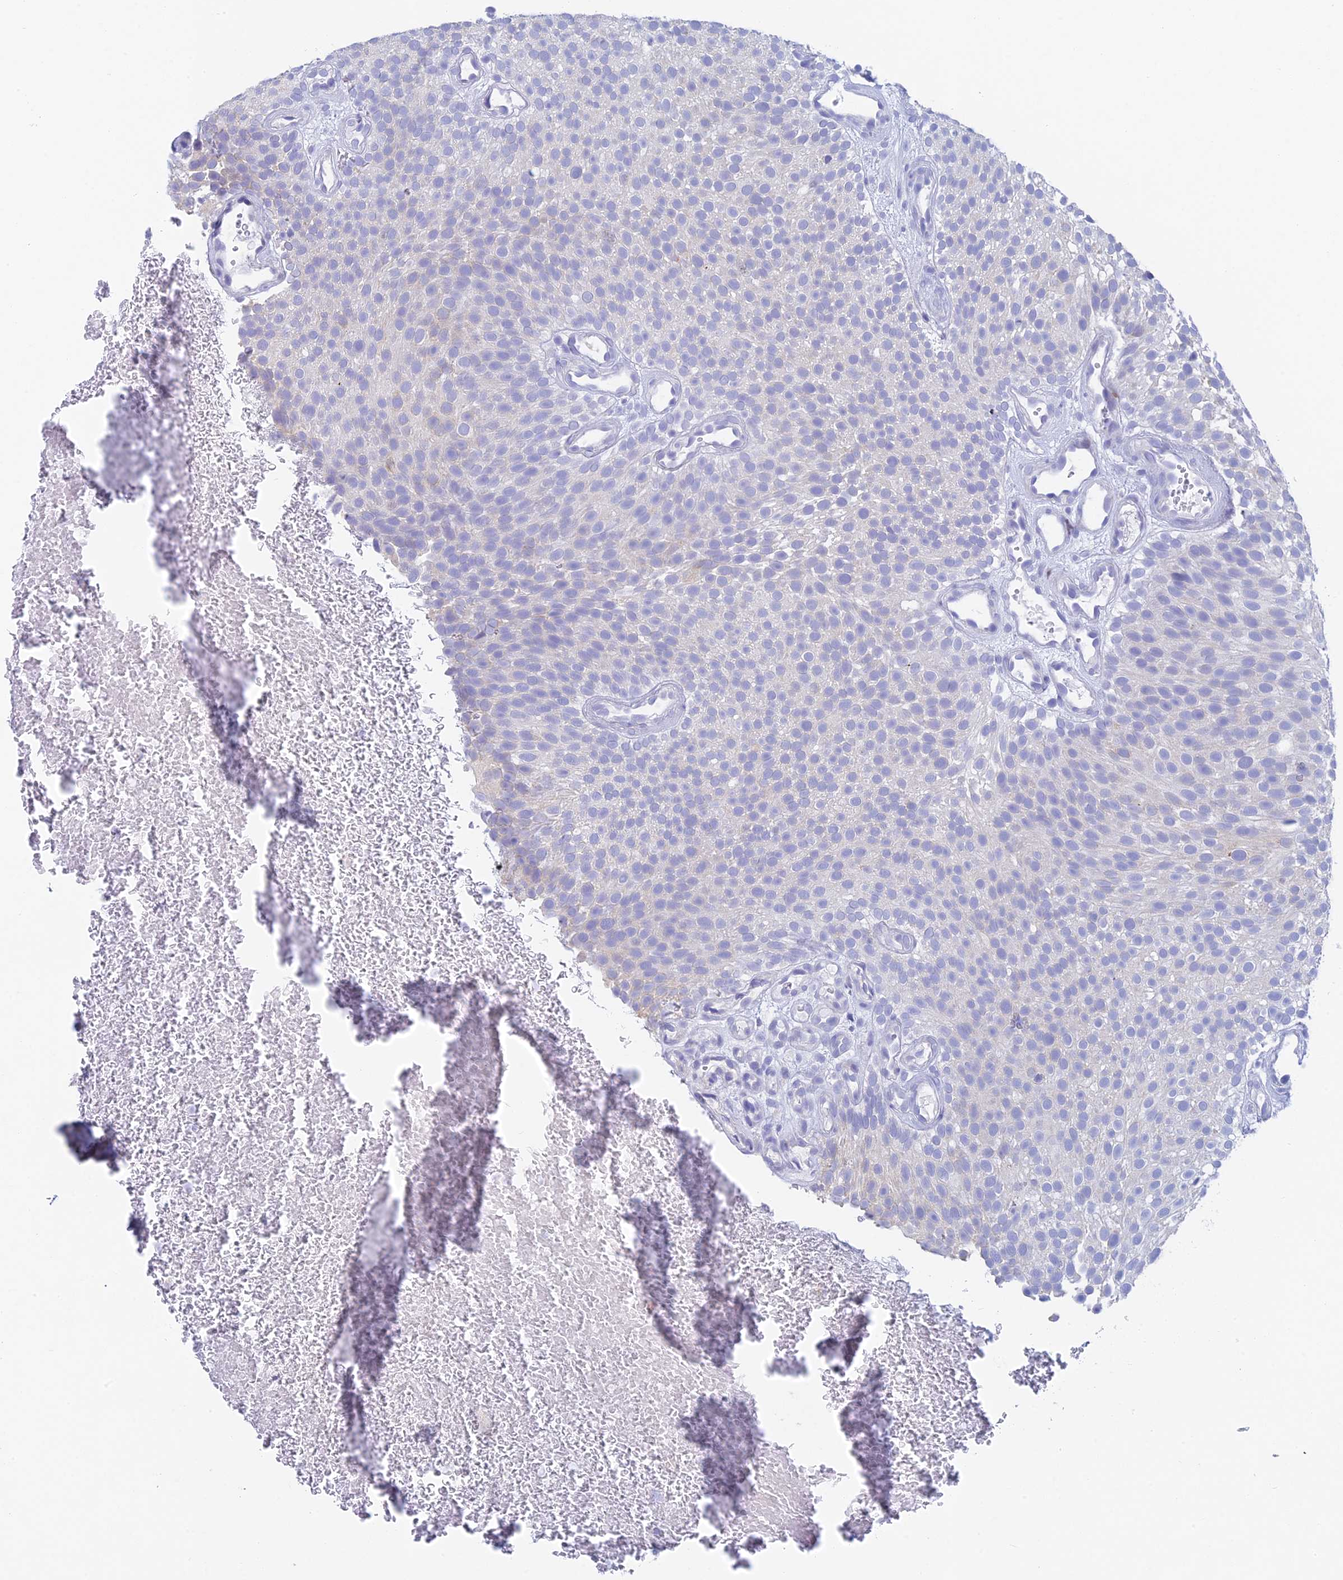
{"staining": {"intensity": "negative", "quantity": "none", "location": "none"}, "tissue": "urothelial cancer", "cell_type": "Tumor cells", "image_type": "cancer", "snomed": [{"axis": "morphology", "description": "Urothelial carcinoma, Low grade"}, {"axis": "topography", "description": "Urinary bladder"}], "caption": "Immunohistochemistry (IHC) histopathology image of neoplastic tissue: urothelial cancer stained with DAB (3,3'-diaminobenzidine) exhibits no significant protein expression in tumor cells. The staining is performed using DAB (3,3'-diaminobenzidine) brown chromogen with nuclei counter-stained in using hematoxylin.", "gene": "REXO5", "patient": {"sex": "male", "age": 78}}